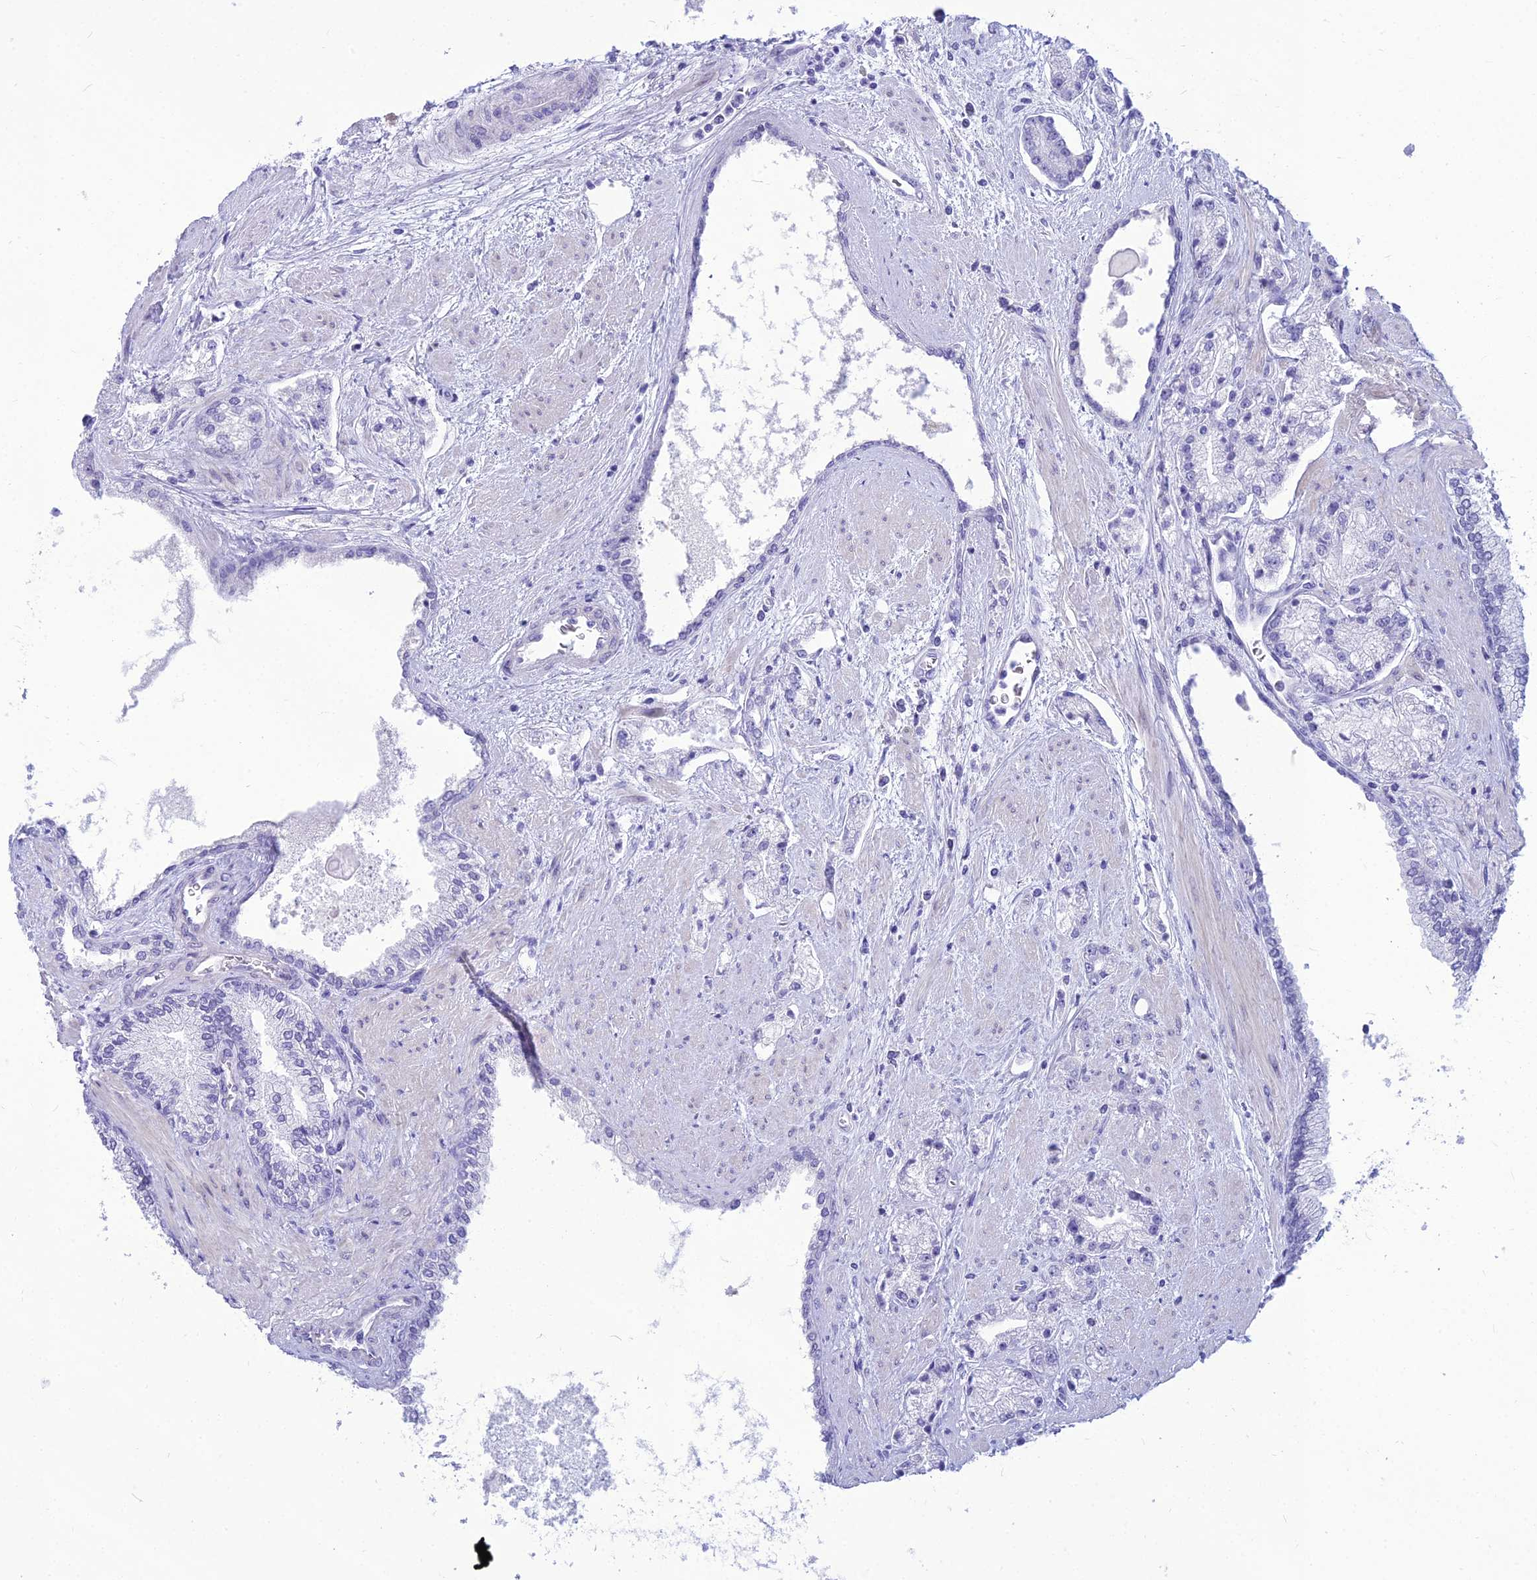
{"staining": {"intensity": "negative", "quantity": "none", "location": "none"}, "tissue": "prostate cancer", "cell_type": "Tumor cells", "image_type": "cancer", "snomed": [{"axis": "morphology", "description": "Adenocarcinoma, High grade"}, {"axis": "topography", "description": "Prostate"}], "caption": "Tumor cells are negative for brown protein staining in prostate high-grade adenocarcinoma.", "gene": "DHX40", "patient": {"sex": "male", "age": 67}}